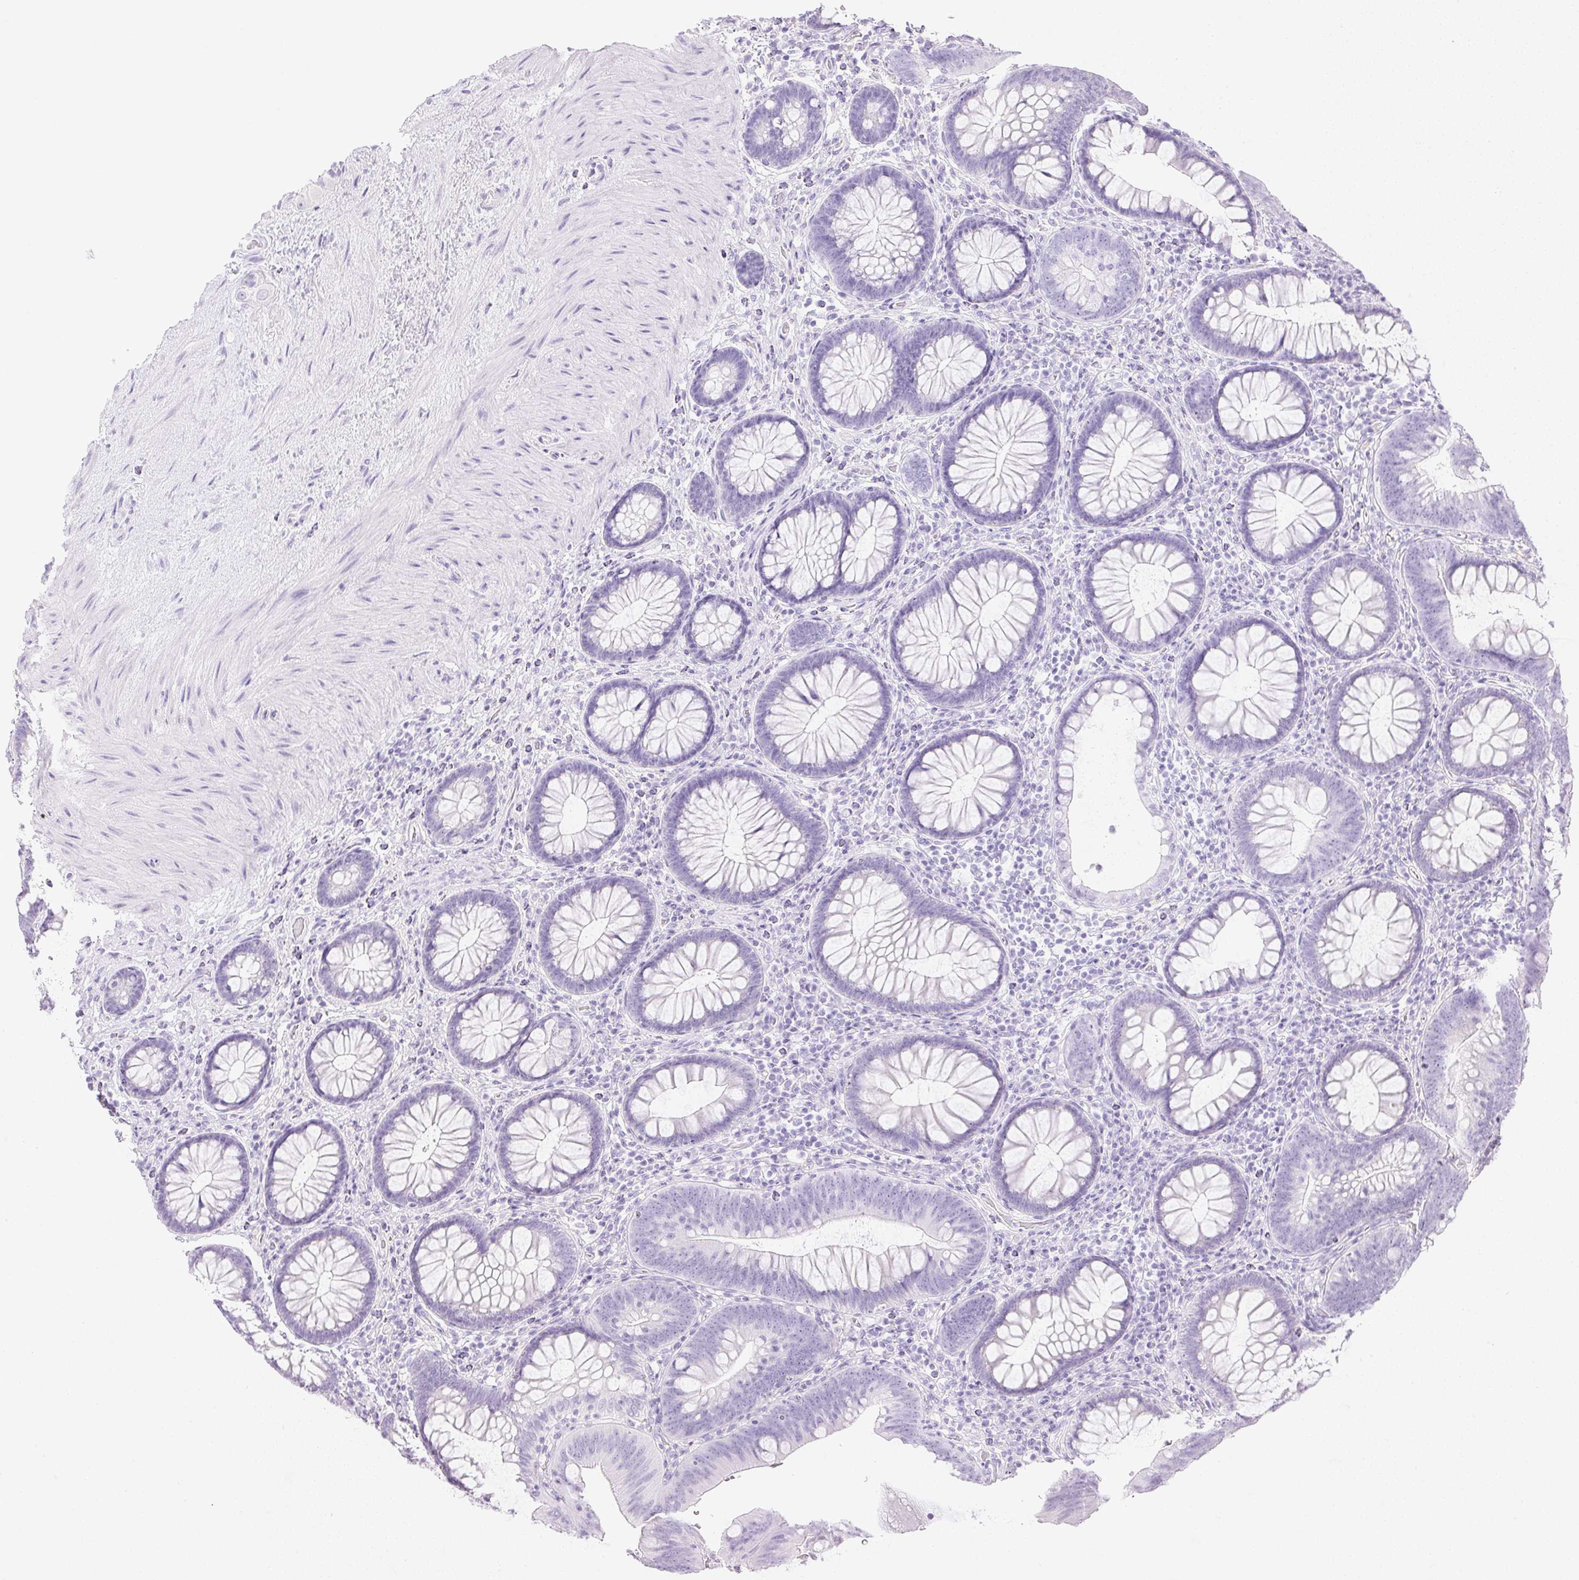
{"staining": {"intensity": "negative", "quantity": "none", "location": "none"}, "tissue": "colon", "cell_type": "Endothelial cells", "image_type": "normal", "snomed": [{"axis": "morphology", "description": "Normal tissue, NOS"}, {"axis": "morphology", "description": "Adenoma, NOS"}, {"axis": "topography", "description": "Soft tissue"}, {"axis": "topography", "description": "Colon"}], "caption": "An image of human colon is negative for staining in endothelial cells. (Brightfield microscopy of DAB (3,3'-diaminobenzidine) immunohistochemistry (IHC) at high magnification).", "gene": "ATP6V1G3", "patient": {"sex": "male", "age": 47}}